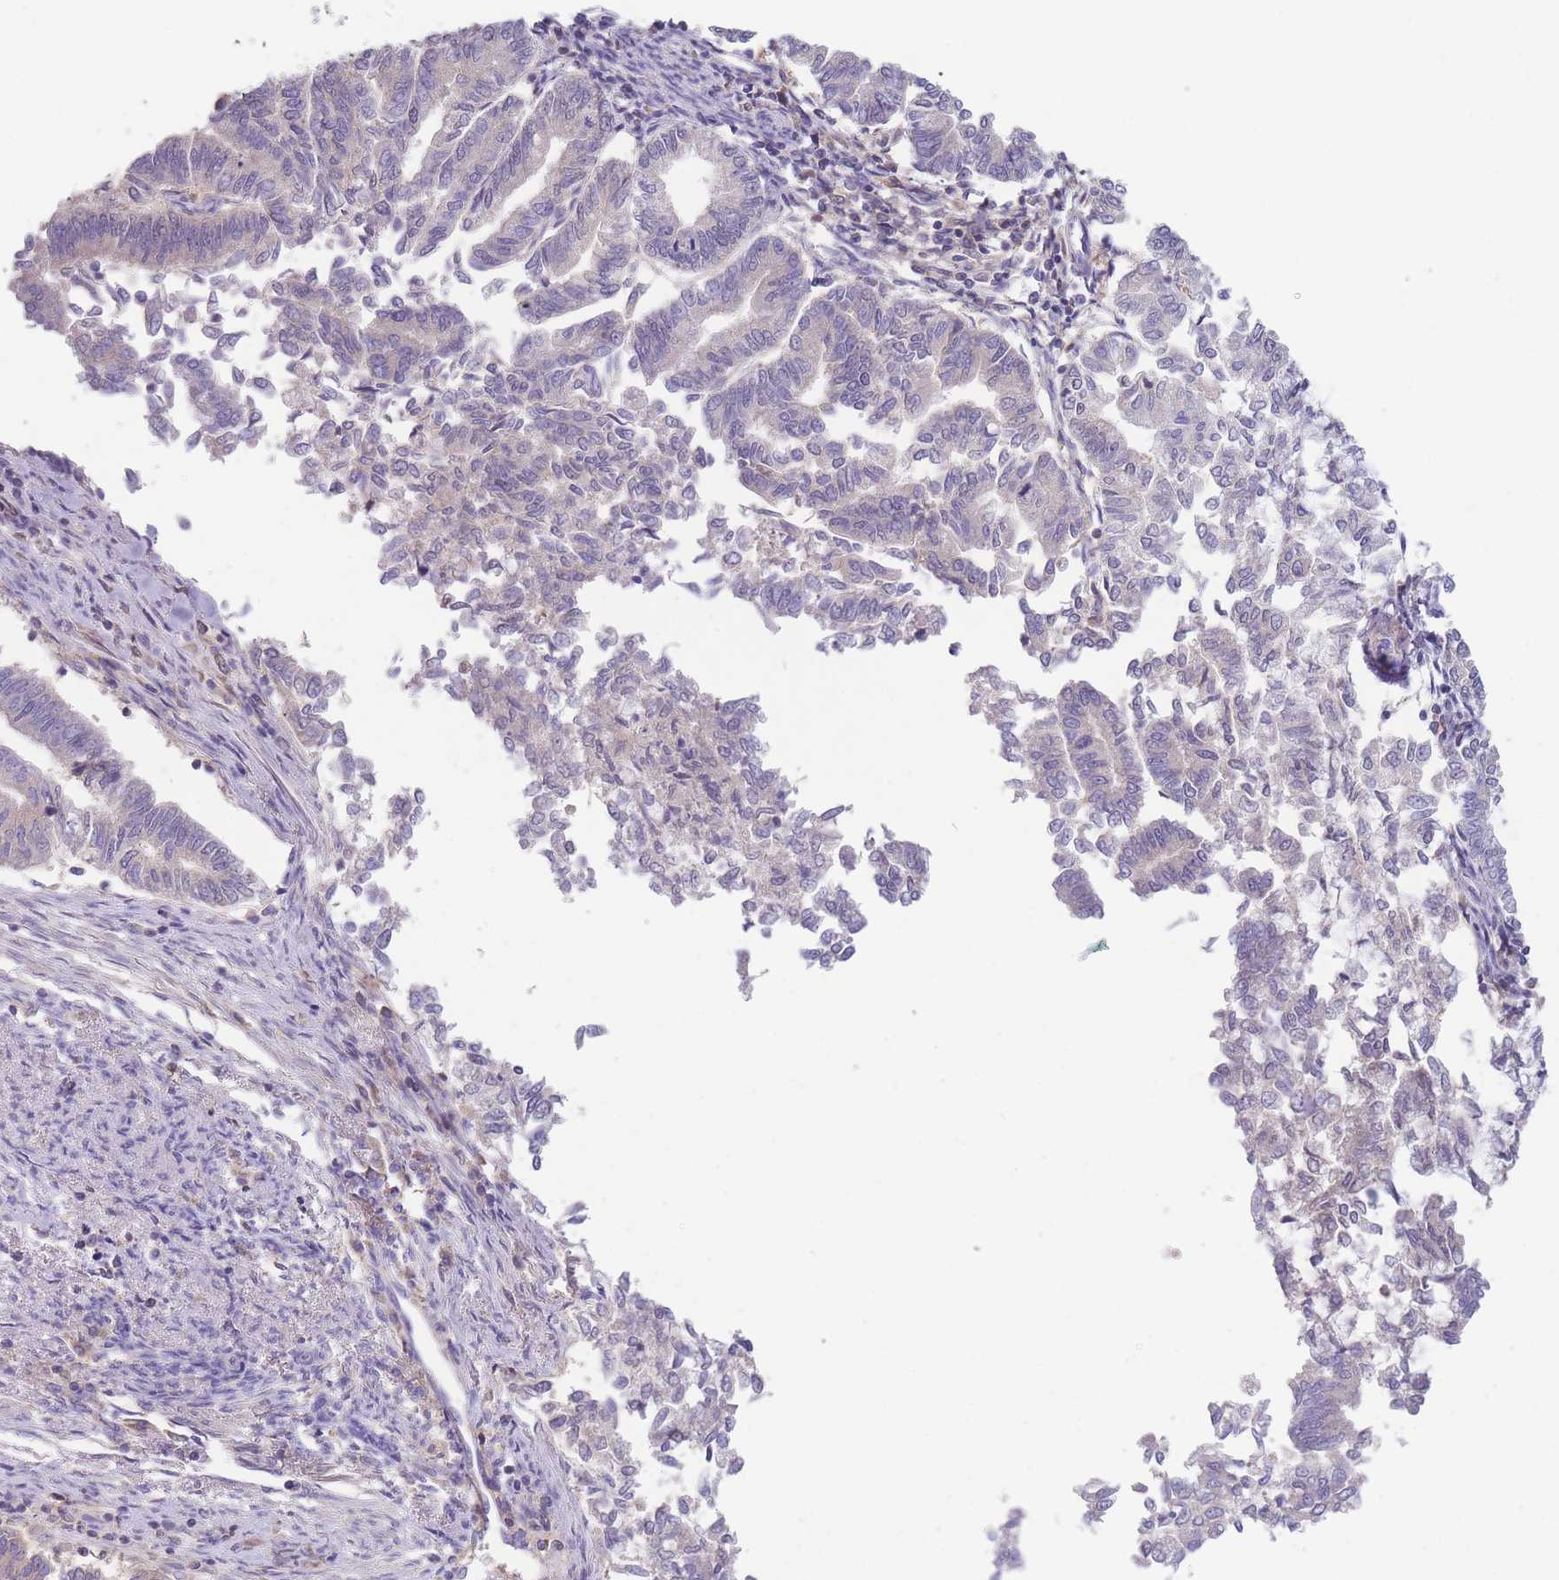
{"staining": {"intensity": "negative", "quantity": "none", "location": "none"}, "tissue": "endometrial cancer", "cell_type": "Tumor cells", "image_type": "cancer", "snomed": [{"axis": "morphology", "description": "Adenocarcinoma, NOS"}, {"axis": "topography", "description": "Endometrium"}], "caption": "Tumor cells show no significant protein staining in endometrial cancer (adenocarcinoma). (DAB (3,3'-diaminobenzidine) immunohistochemistry visualized using brightfield microscopy, high magnification).", "gene": "ST3GAL4", "patient": {"sex": "female", "age": 79}}